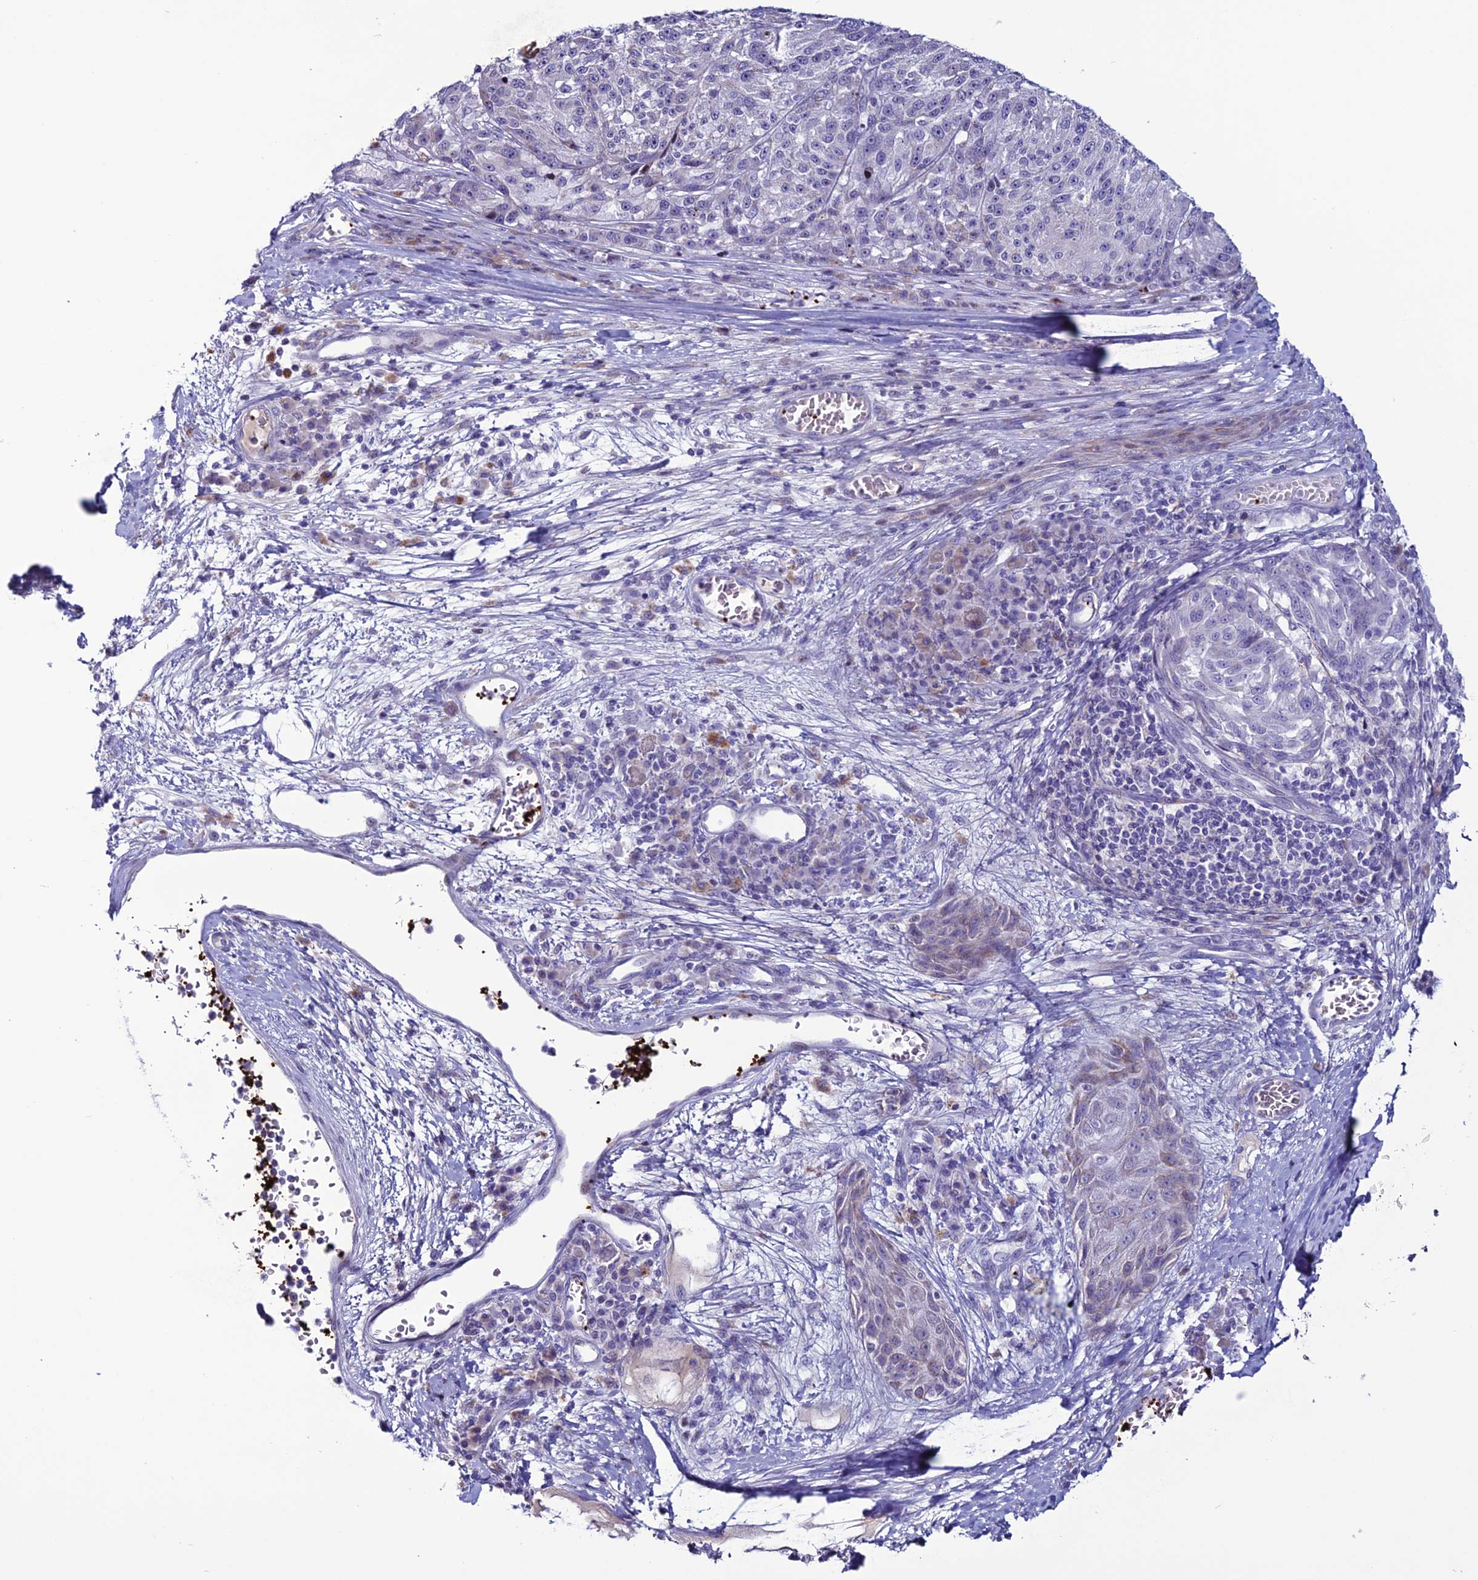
{"staining": {"intensity": "weak", "quantity": "<25%", "location": "cytoplasmic/membranous"}, "tissue": "melanoma", "cell_type": "Tumor cells", "image_type": "cancer", "snomed": [{"axis": "morphology", "description": "Malignant melanoma, NOS"}, {"axis": "topography", "description": "Skin"}], "caption": "An immunohistochemistry histopathology image of melanoma is shown. There is no staining in tumor cells of melanoma.", "gene": "C21orf140", "patient": {"sex": "male", "age": 53}}